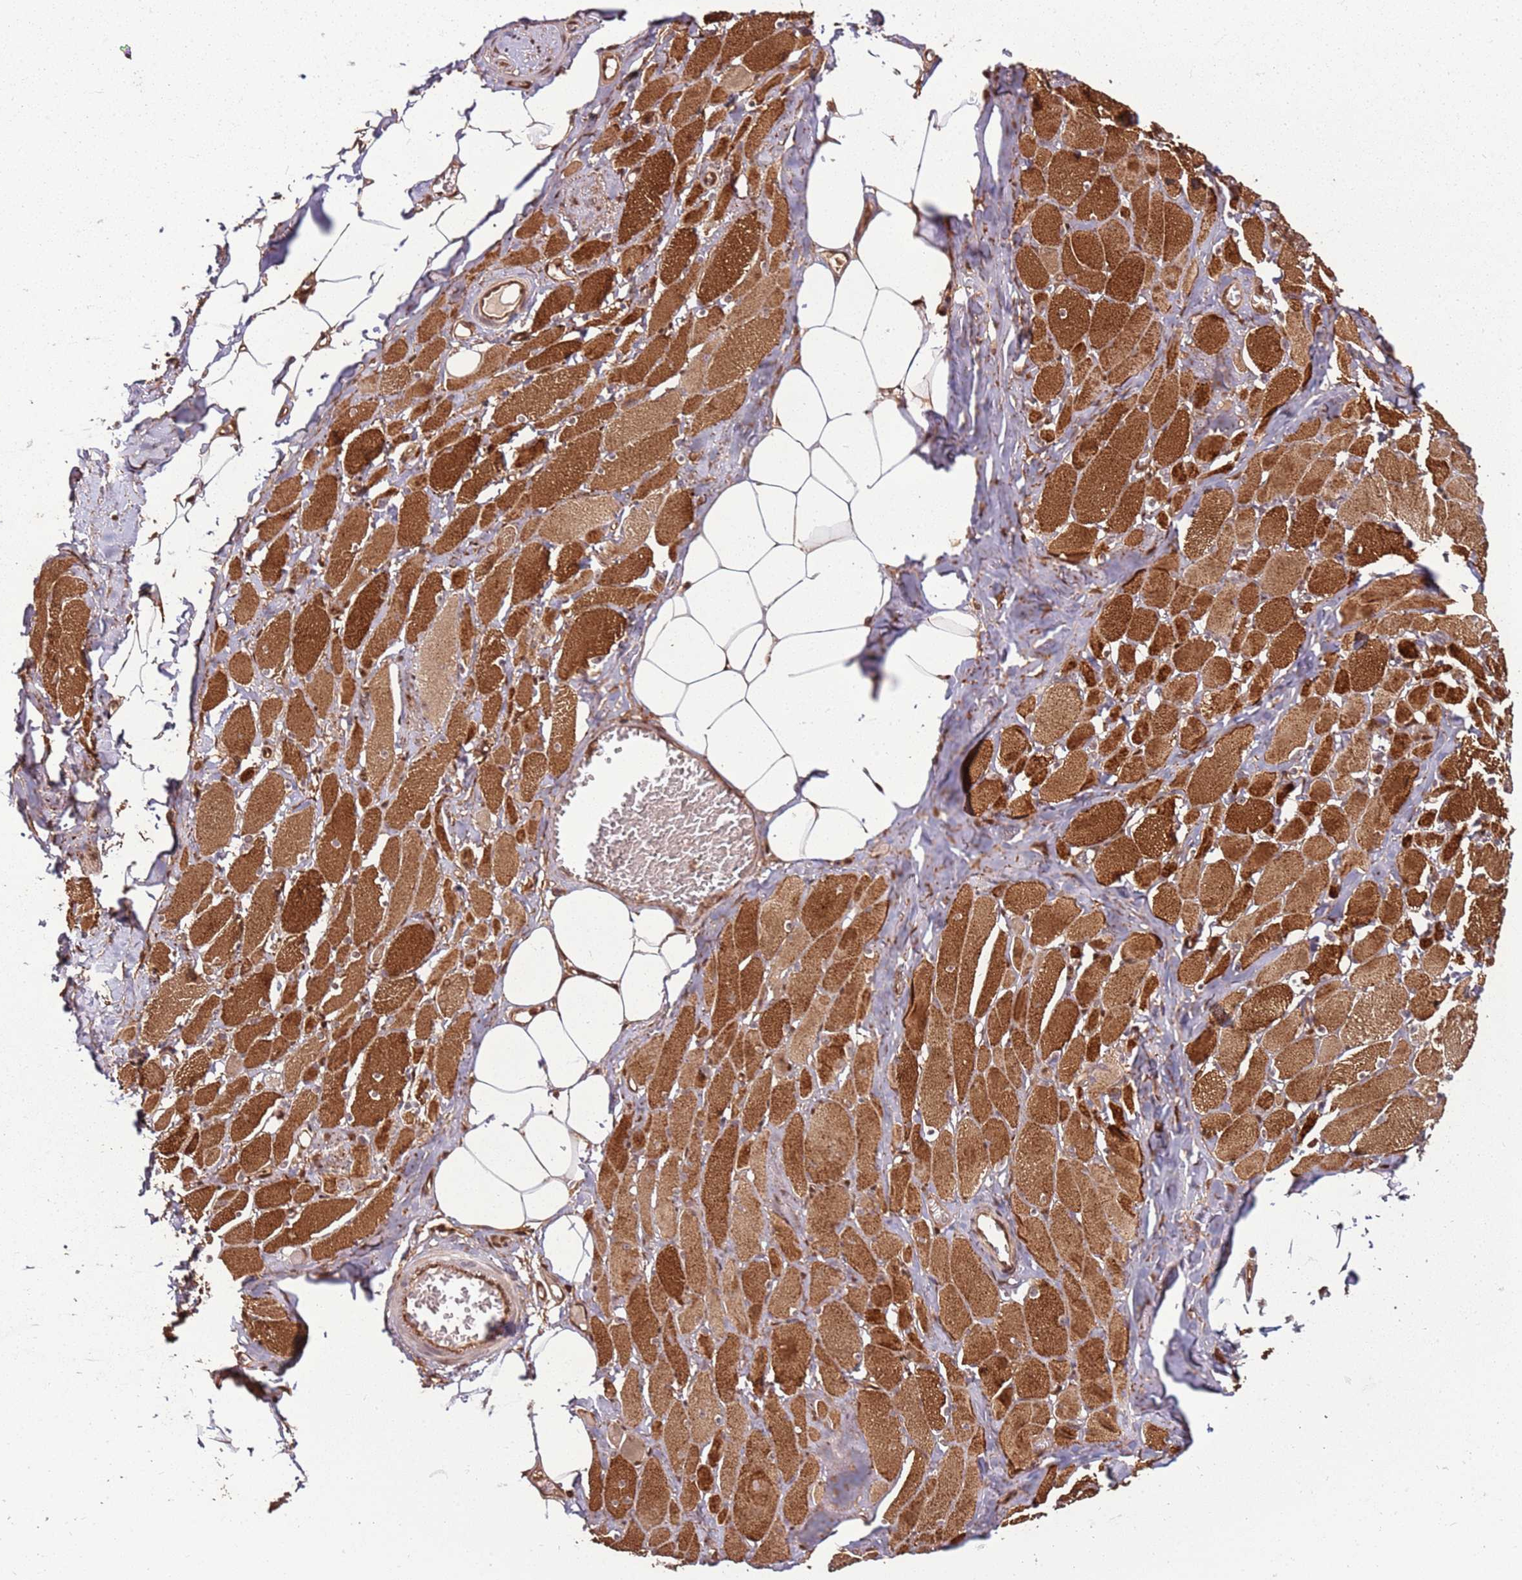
{"staining": {"intensity": "strong", "quantity": ">75%", "location": "cytoplasmic/membranous"}, "tissue": "skeletal muscle", "cell_type": "Myocytes", "image_type": "normal", "snomed": [{"axis": "morphology", "description": "Normal tissue, NOS"}, {"axis": "morphology", "description": "Basal cell carcinoma"}, {"axis": "topography", "description": "Skeletal muscle"}], "caption": "The micrograph displays a brown stain indicating the presence of a protein in the cytoplasmic/membranous of myocytes in skeletal muscle. Immunohistochemistry (ihc) stains the protein of interest in brown and the nuclei are stained blue.", "gene": "PGLS", "patient": {"sex": "female", "age": 64}}